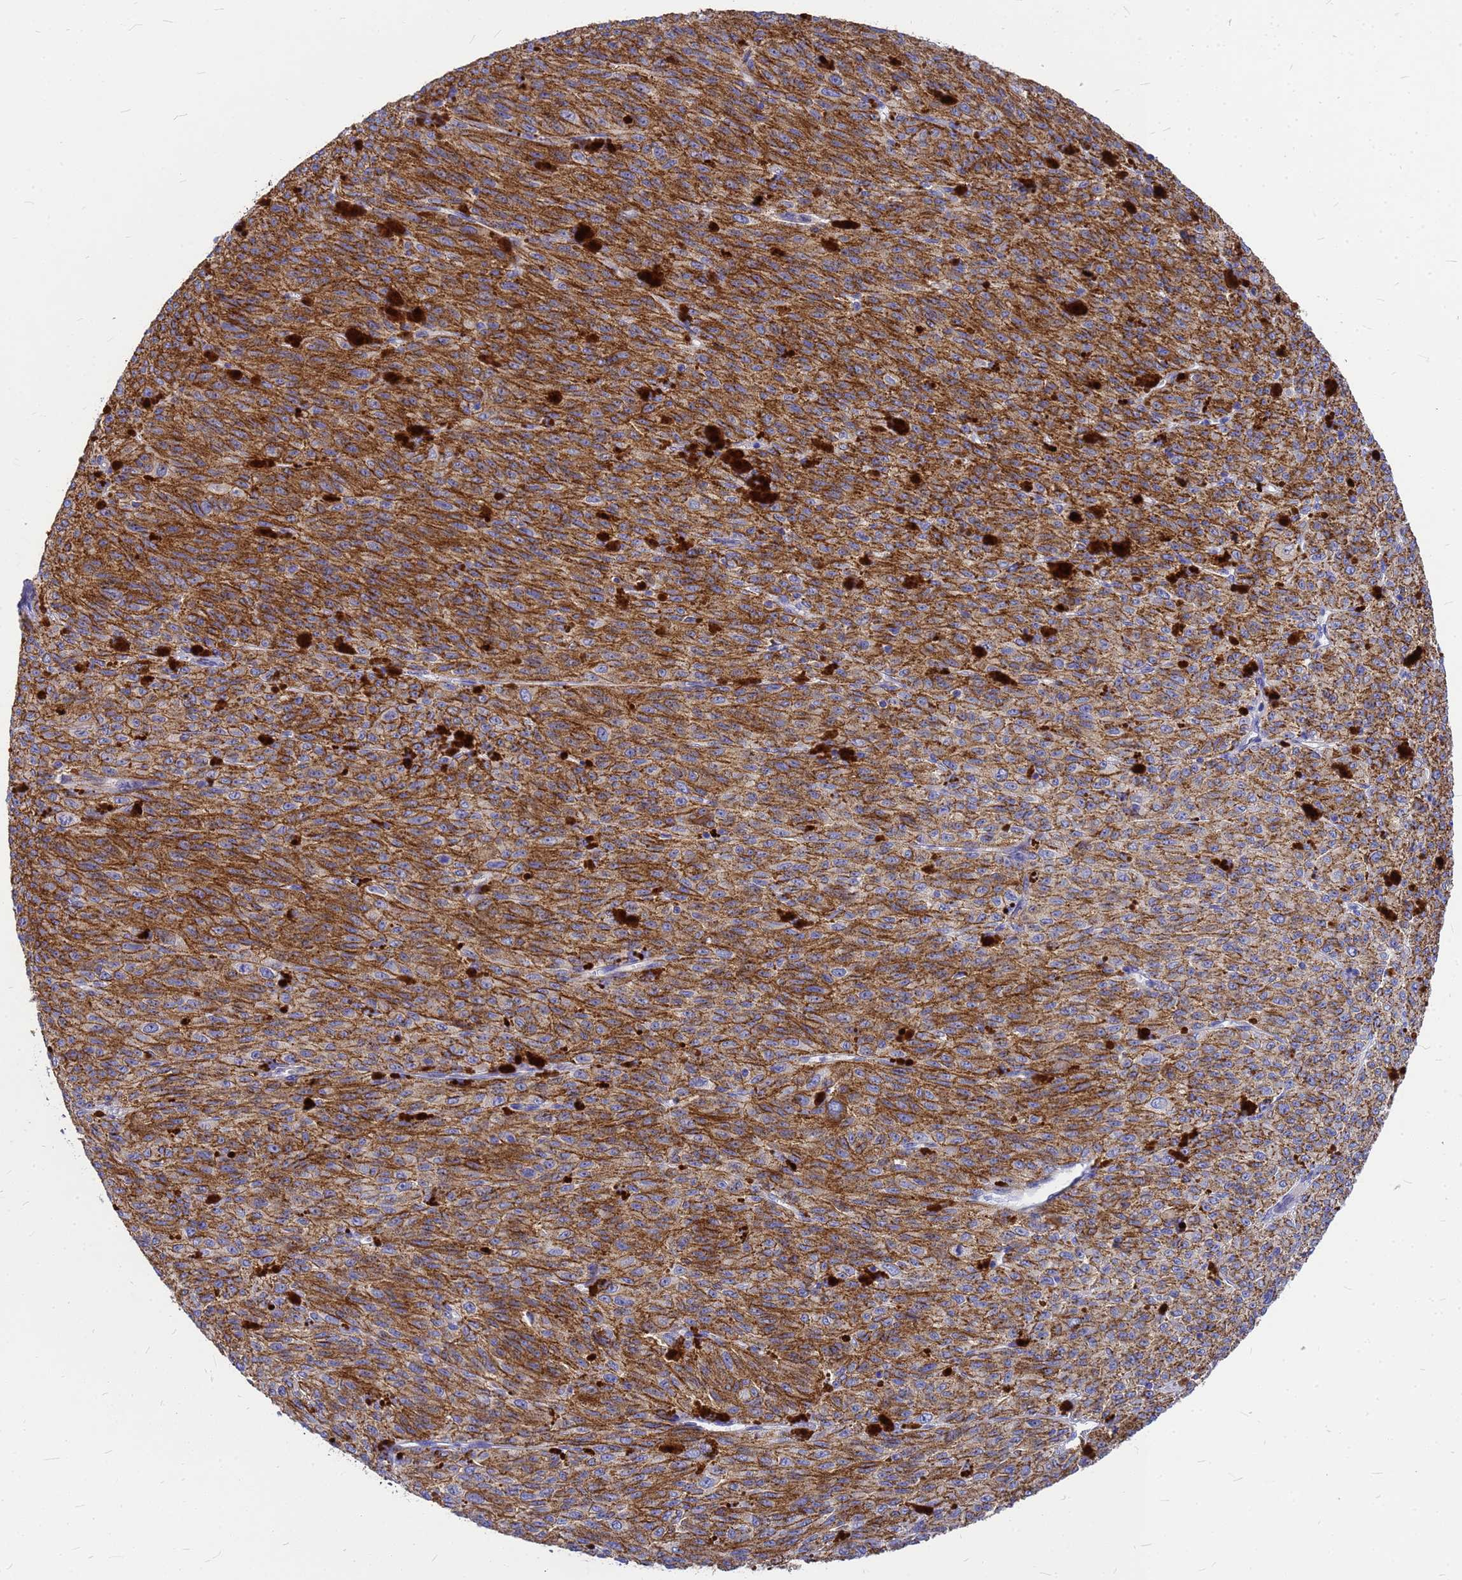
{"staining": {"intensity": "moderate", "quantity": ">75%", "location": "cytoplasmic/membranous"}, "tissue": "melanoma", "cell_type": "Tumor cells", "image_type": "cancer", "snomed": [{"axis": "morphology", "description": "Malignant melanoma, NOS"}, {"axis": "topography", "description": "Skin"}], "caption": "The histopathology image demonstrates immunohistochemical staining of malignant melanoma. There is moderate cytoplasmic/membranous staining is appreciated in about >75% of tumor cells.", "gene": "FBXW5", "patient": {"sex": "female", "age": 52}}